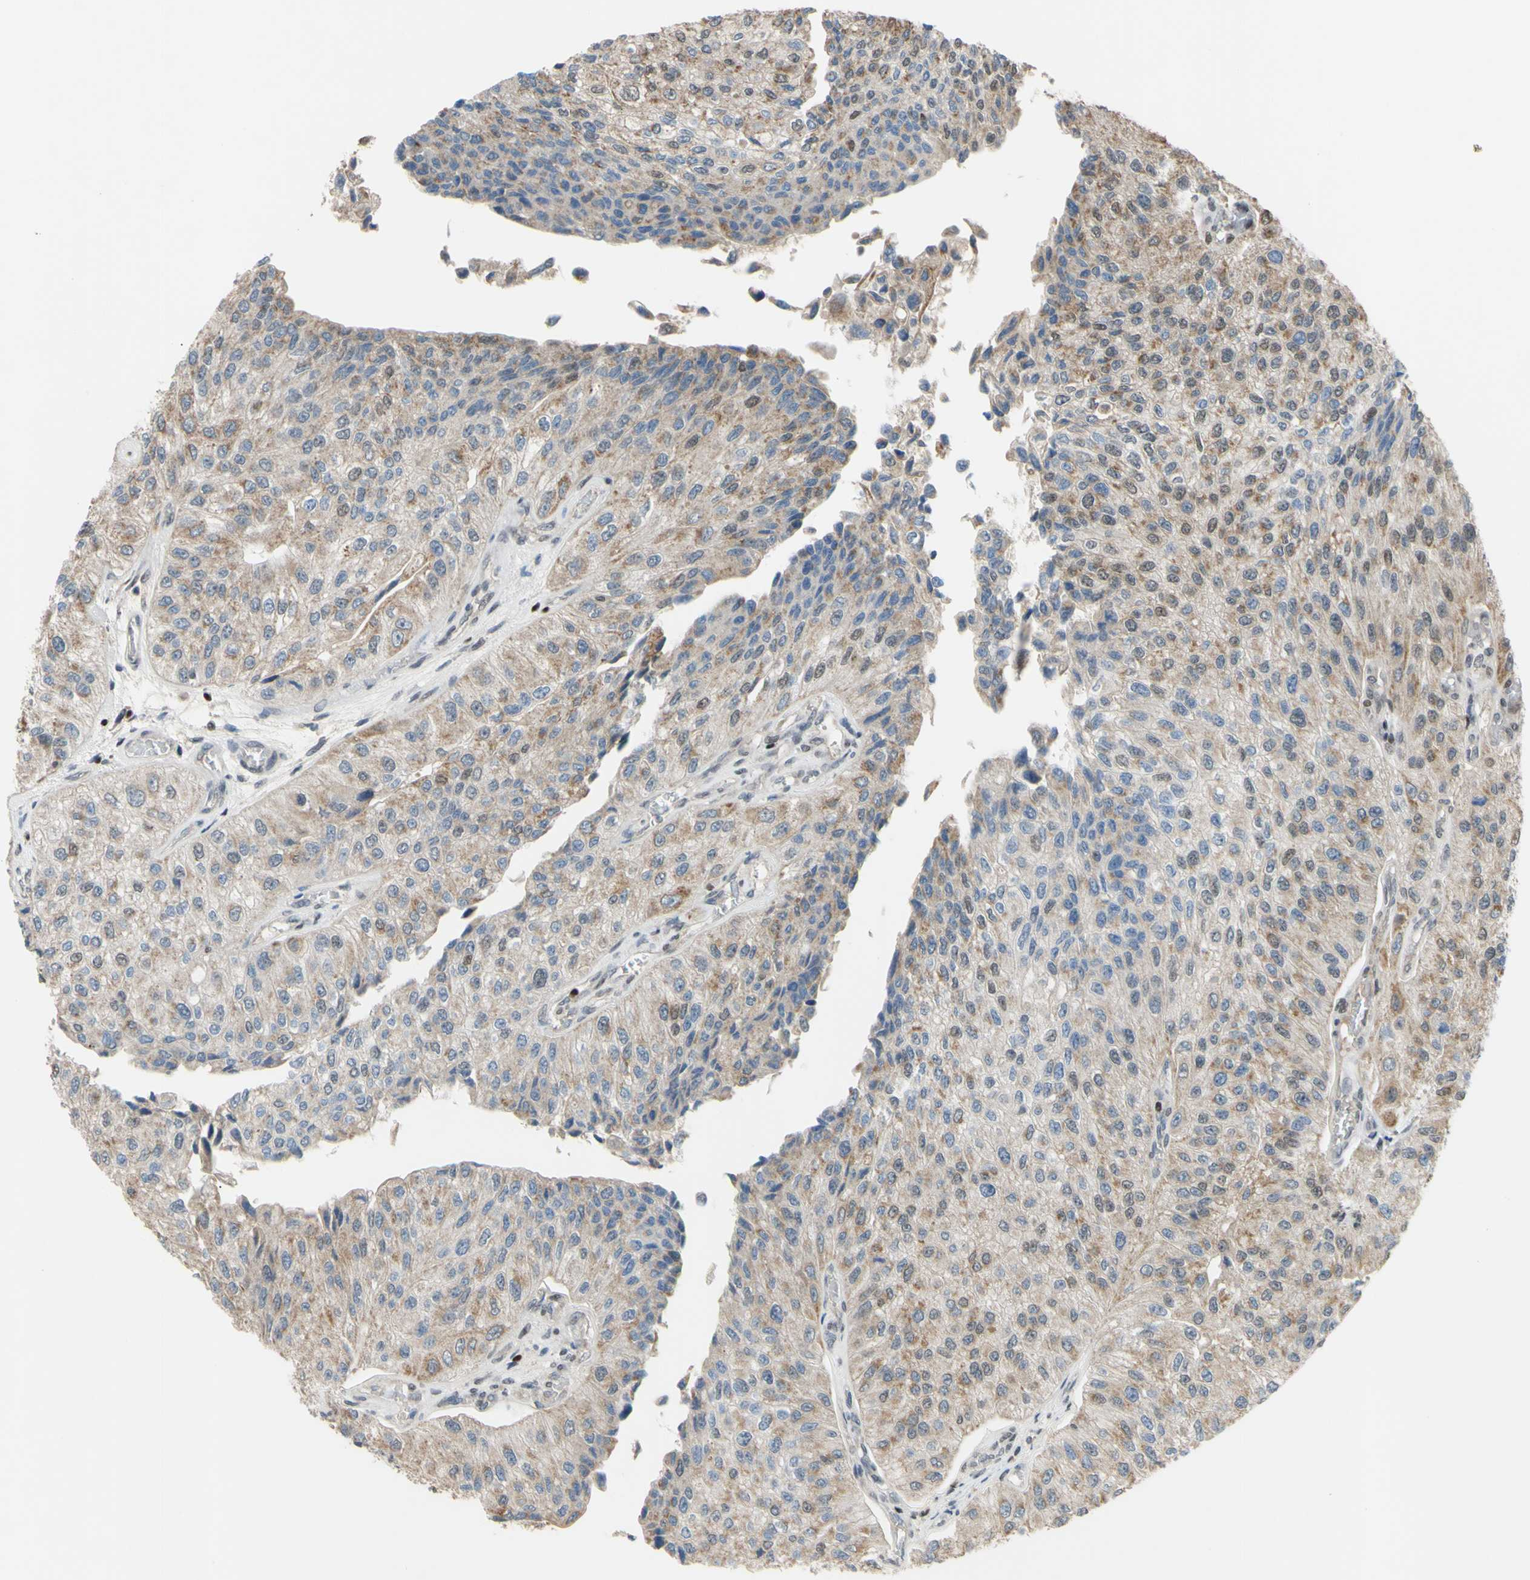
{"staining": {"intensity": "moderate", "quantity": ">75%", "location": "cytoplasmic/membranous"}, "tissue": "urothelial cancer", "cell_type": "Tumor cells", "image_type": "cancer", "snomed": [{"axis": "morphology", "description": "Urothelial carcinoma, High grade"}, {"axis": "topography", "description": "Kidney"}, {"axis": "topography", "description": "Urinary bladder"}], "caption": "About >75% of tumor cells in human urothelial carcinoma (high-grade) demonstrate moderate cytoplasmic/membranous protein staining as visualized by brown immunohistochemical staining.", "gene": "SP4", "patient": {"sex": "male", "age": 77}}